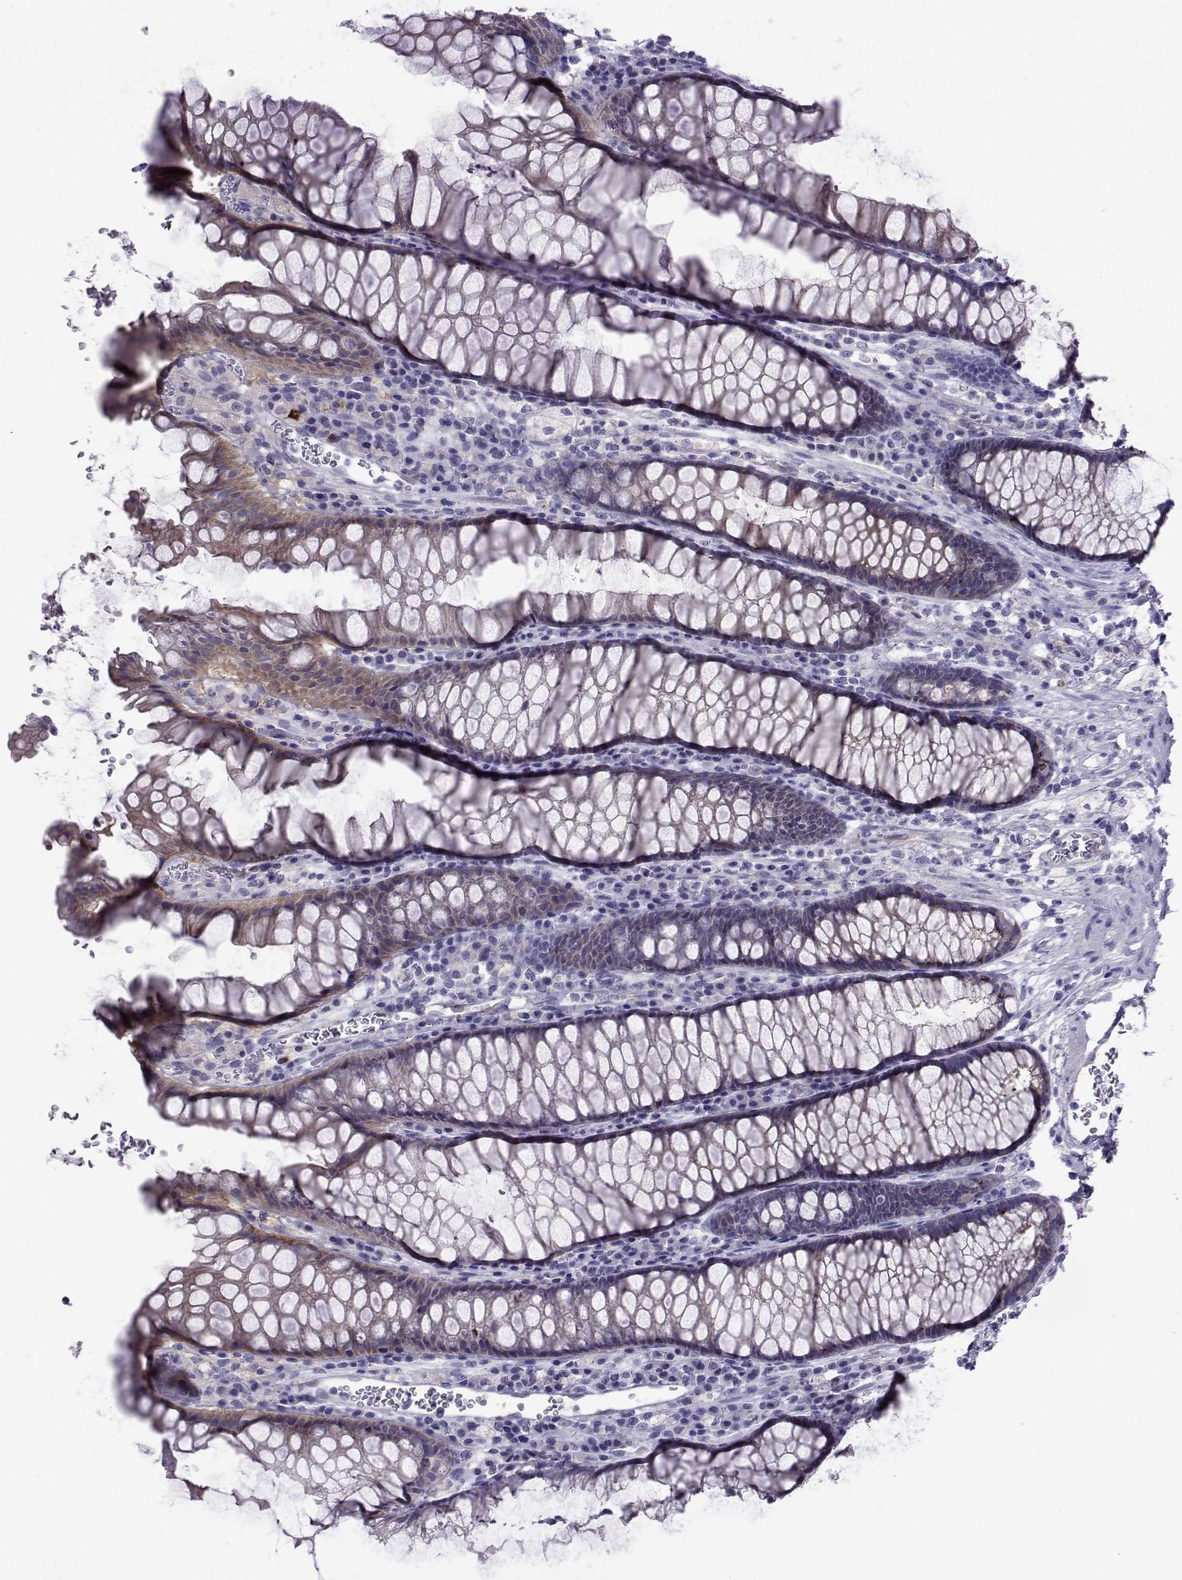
{"staining": {"intensity": "moderate", "quantity": "<25%", "location": "cytoplasmic/membranous"}, "tissue": "rectum", "cell_type": "Glandular cells", "image_type": "normal", "snomed": [{"axis": "morphology", "description": "Normal tissue, NOS"}, {"axis": "topography", "description": "Rectum"}], "caption": "Glandular cells display low levels of moderate cytoplasmic/membranous expression in approximately <25% of cells in benign rectum.", "gene": "COL22A1", "patient": {"sex": "female", "age": 68}}